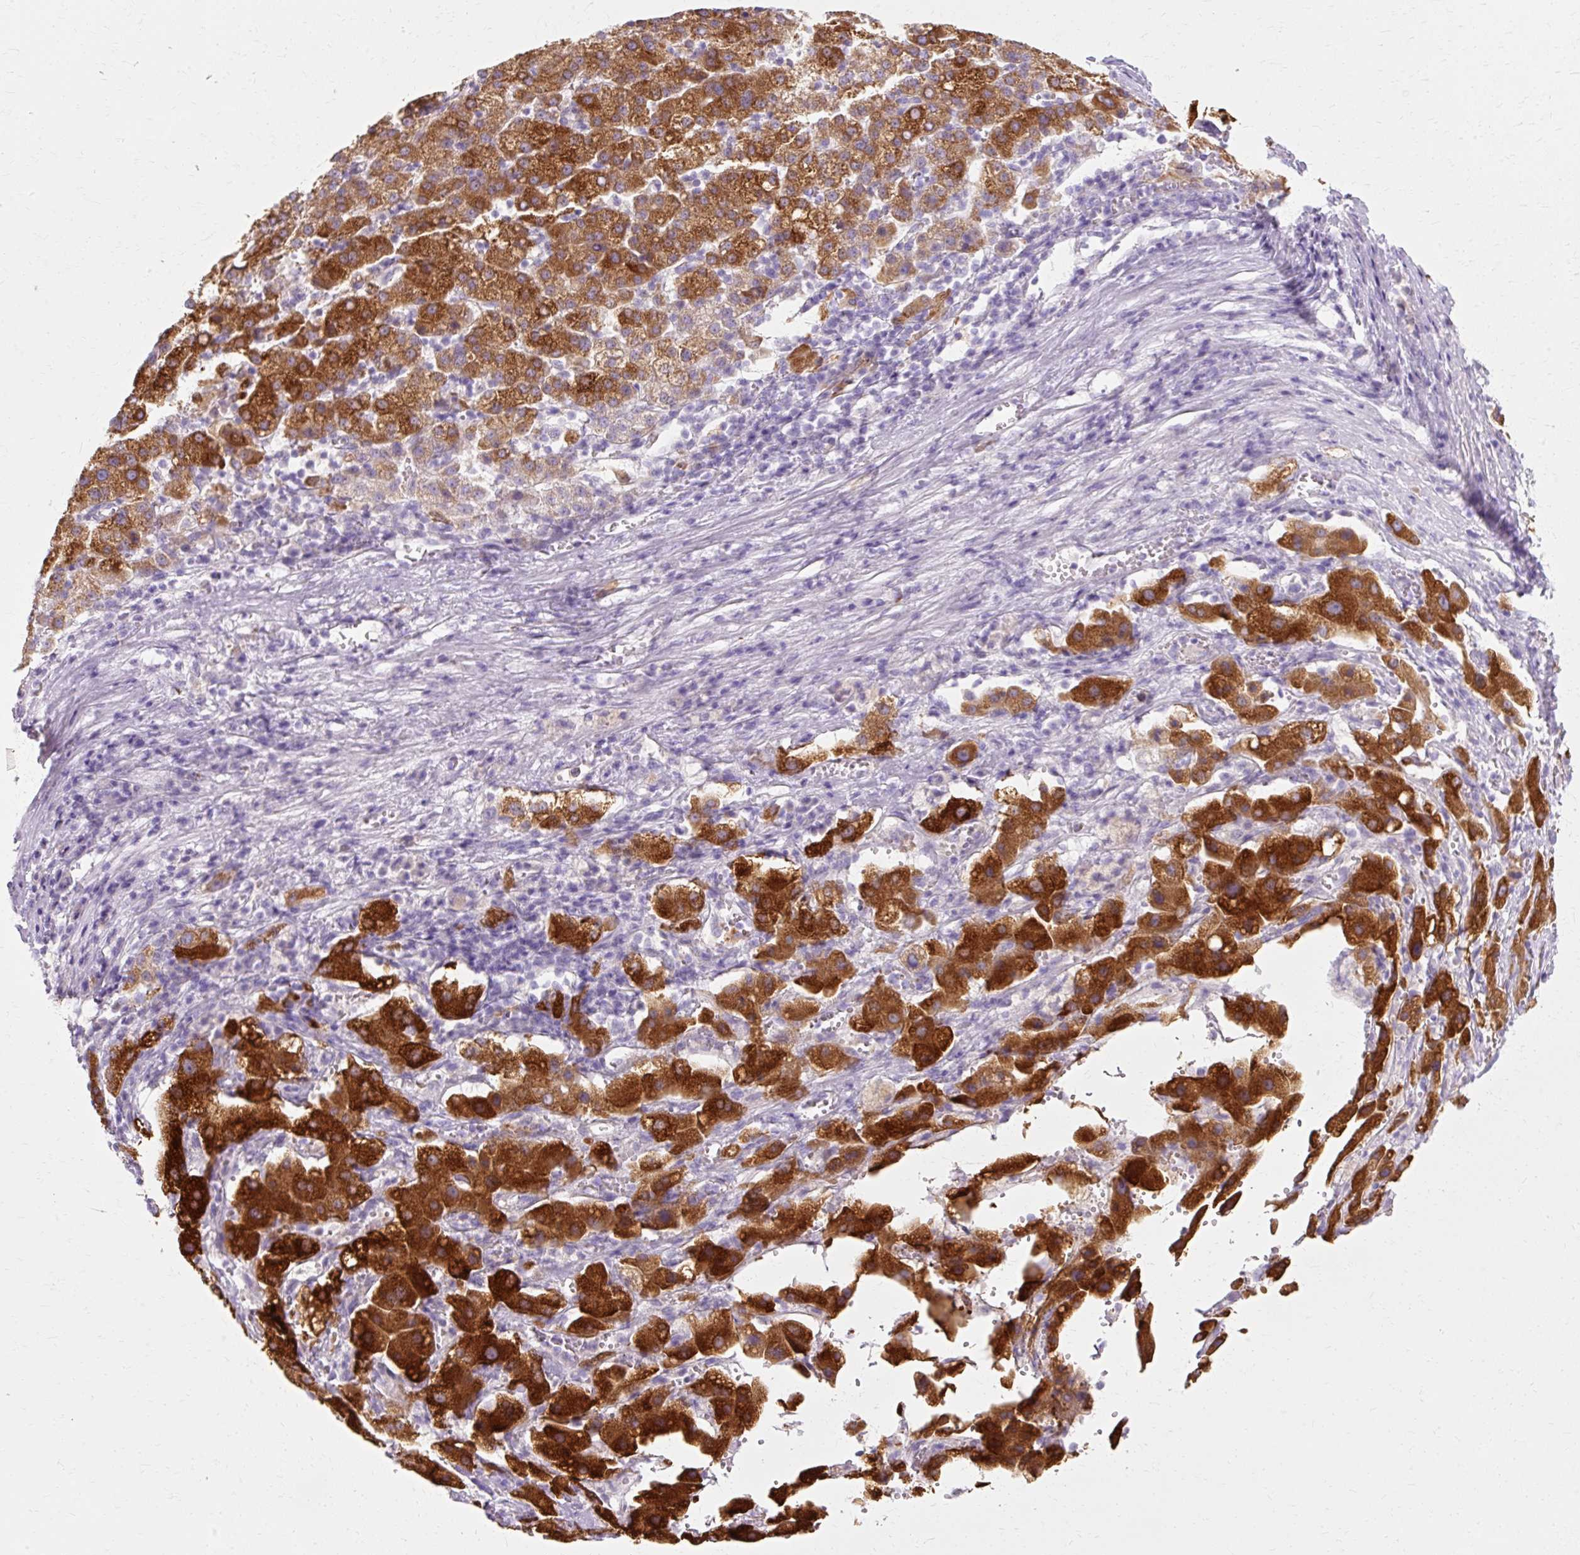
{"staining": {"intensity": "strong", "quantity": ">75%", "location": "cytoplasmic/membranous"}, "tissue": "liver cancer", "cell_type": "Tumor cells", "image_type": "cancer", "snomed": [{"axis": "morphology", "description": "Carcinoma, Hepatocellular, NOS"}, {"axis": "topography", "description": "Liver"}], "caption": "Protein positivity by immunohistochemistry displays strong cytoplasmic/membranous positivity in approximately >75% of tumor cells in liver cancer (hepatocellular carcinoma). (IHC, brightfield microscopy, high magnification).", "gene": "HSD11B1", "patient": {"sex": "female", "age": 58}}